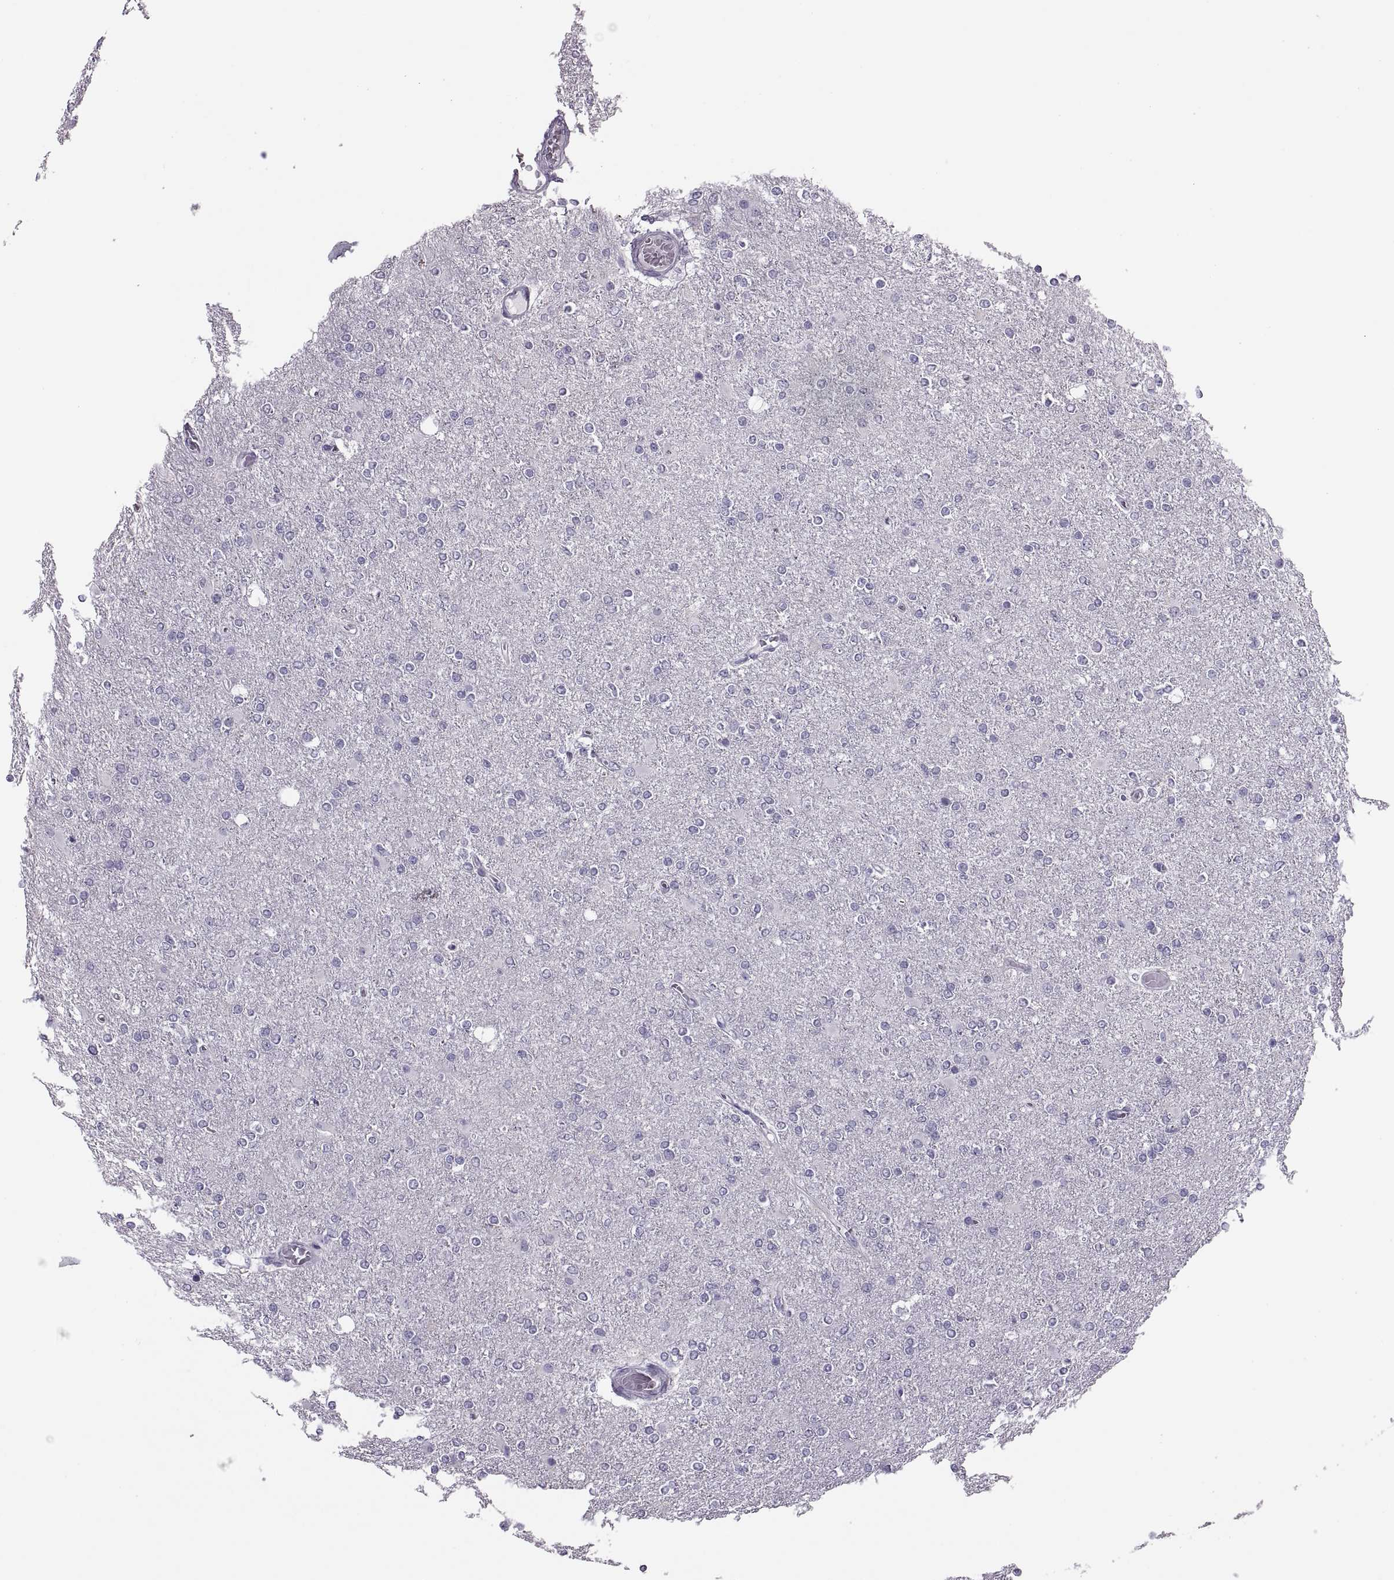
{"staining": {"intensity": "negative", "quantity": "none", "location": "none"}, "tissue": "glioma", "cell_type": "Tumor cells", "image_type": "cancer", "snomed": [{"axis": "morphology", "description": "Glioma, malignant, High grade"}, {"axis": "topography", "description": "Cerebral cortex"}], "caption": "Immunohistochemistry of glioma exhibits no staining in tumor cells.", "gene": "SYNGR4", "patient": {"sex": "male", "age": 70}}